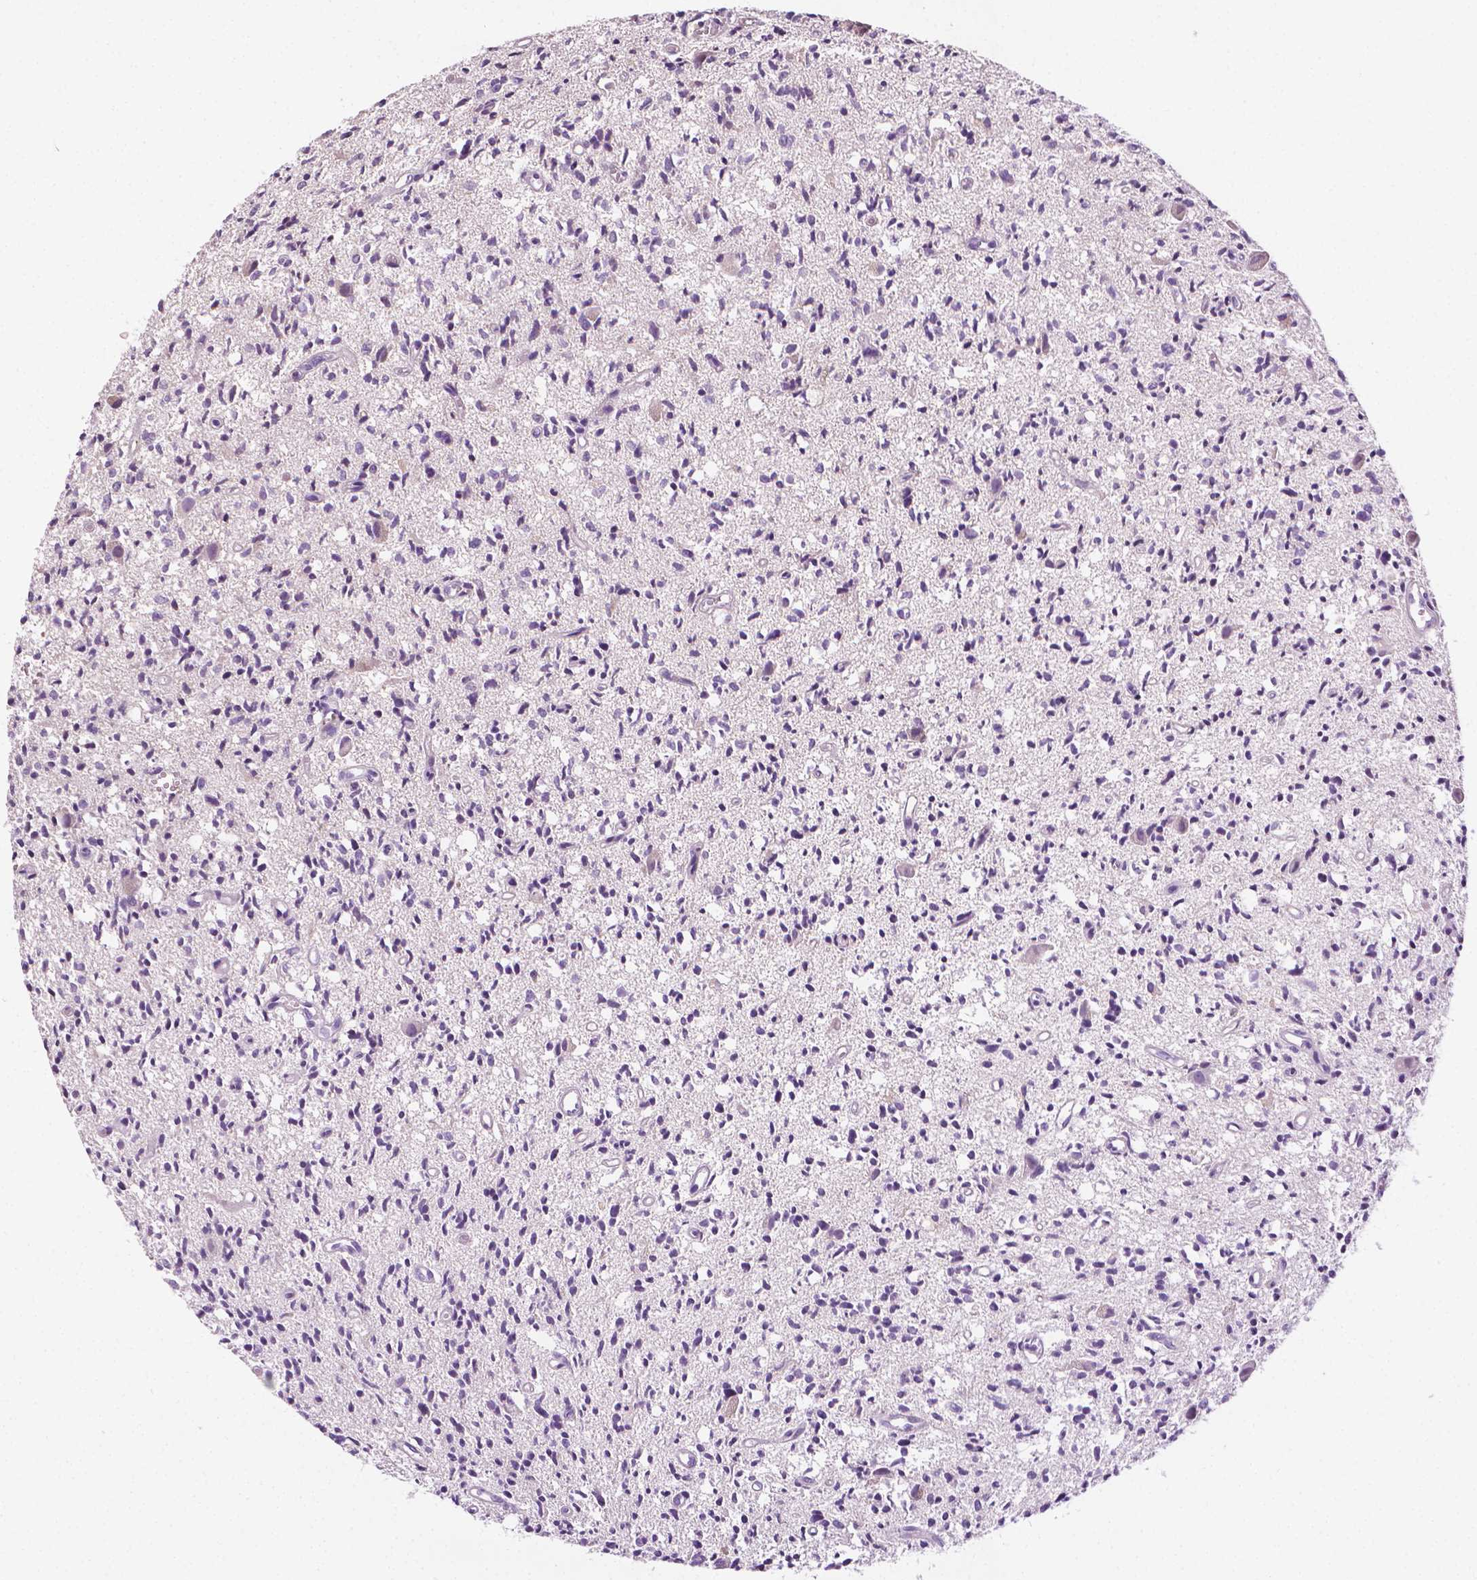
{"staining": {"intensity": "negative", "quantity": "none", "location": "none"}, "tissue": "glioma", "cell_type": "Tumor cells", "image_type": "cancer", "snomed": [{"axis": "morphology", "description": "Glioma, malignant, Low grade"}, {"axis": "topography", "description": "Brain"}], "caption": "Immunohistochemistry of malignant glioma (low-grade) shows no expression in tumor cells.", "gene": "MCOLN3", "patient": {"sex": "male", "age": 64}}